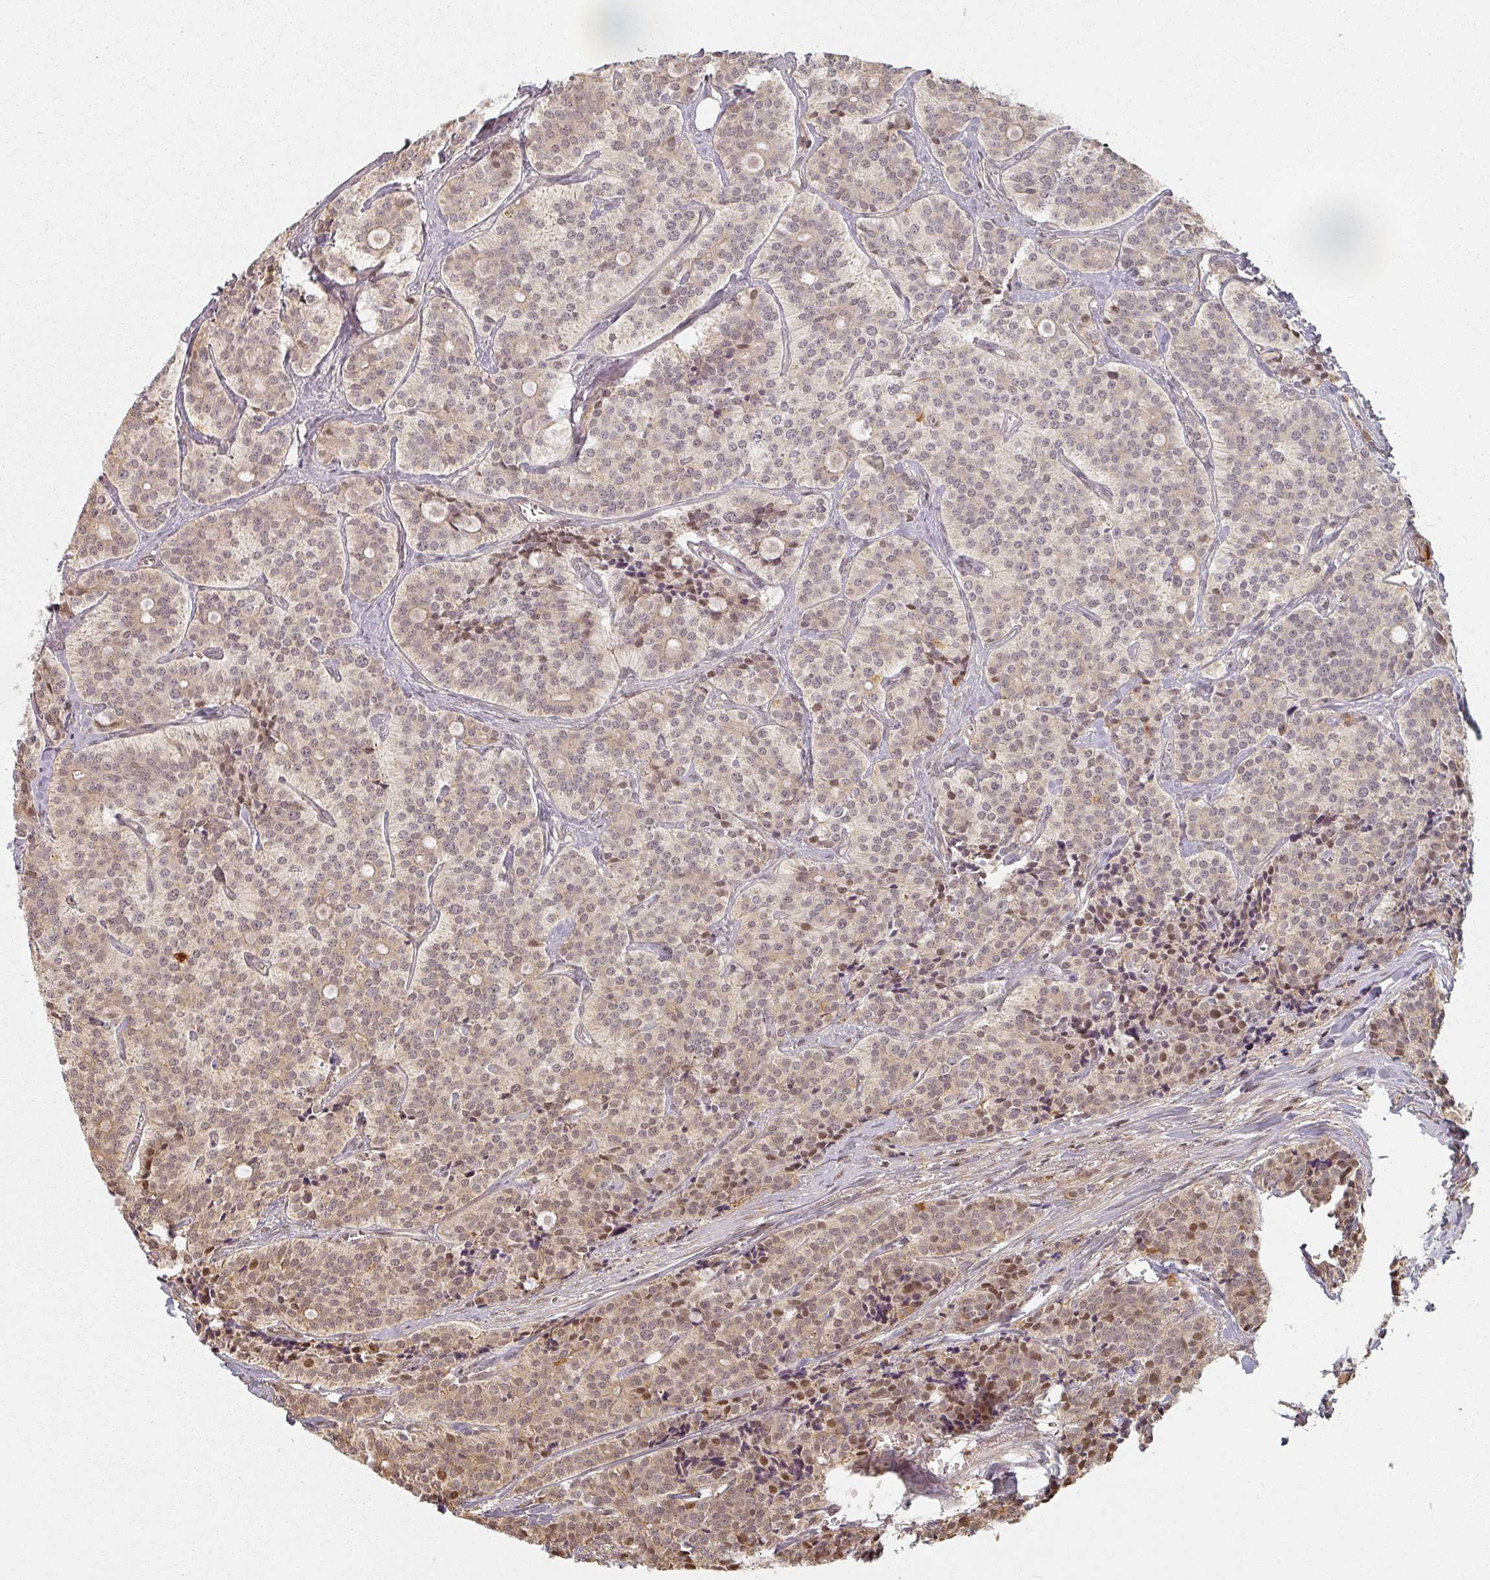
{"staining": {"intensity": "moderate", "quantity": "25%-75%", "location": "cytoplasmic/membranous,nuclear"}, "tissue": "carcinoid", "cell_type": "Tumor cells", "image_type": "cancer", "snomed": [{"axis": "morphology", "description": "Carcinoid, malignant, NOS"}, {"axis": "topography", "description": "Small intestine"}], "caption": "This is an image of IHC staining of carcinoid, which shows moderate expression in the cytoplasmic/membranous and nuclear of tumor cells.", "gene": "MED19", "patient": {"sex": "male", "age": 63}}